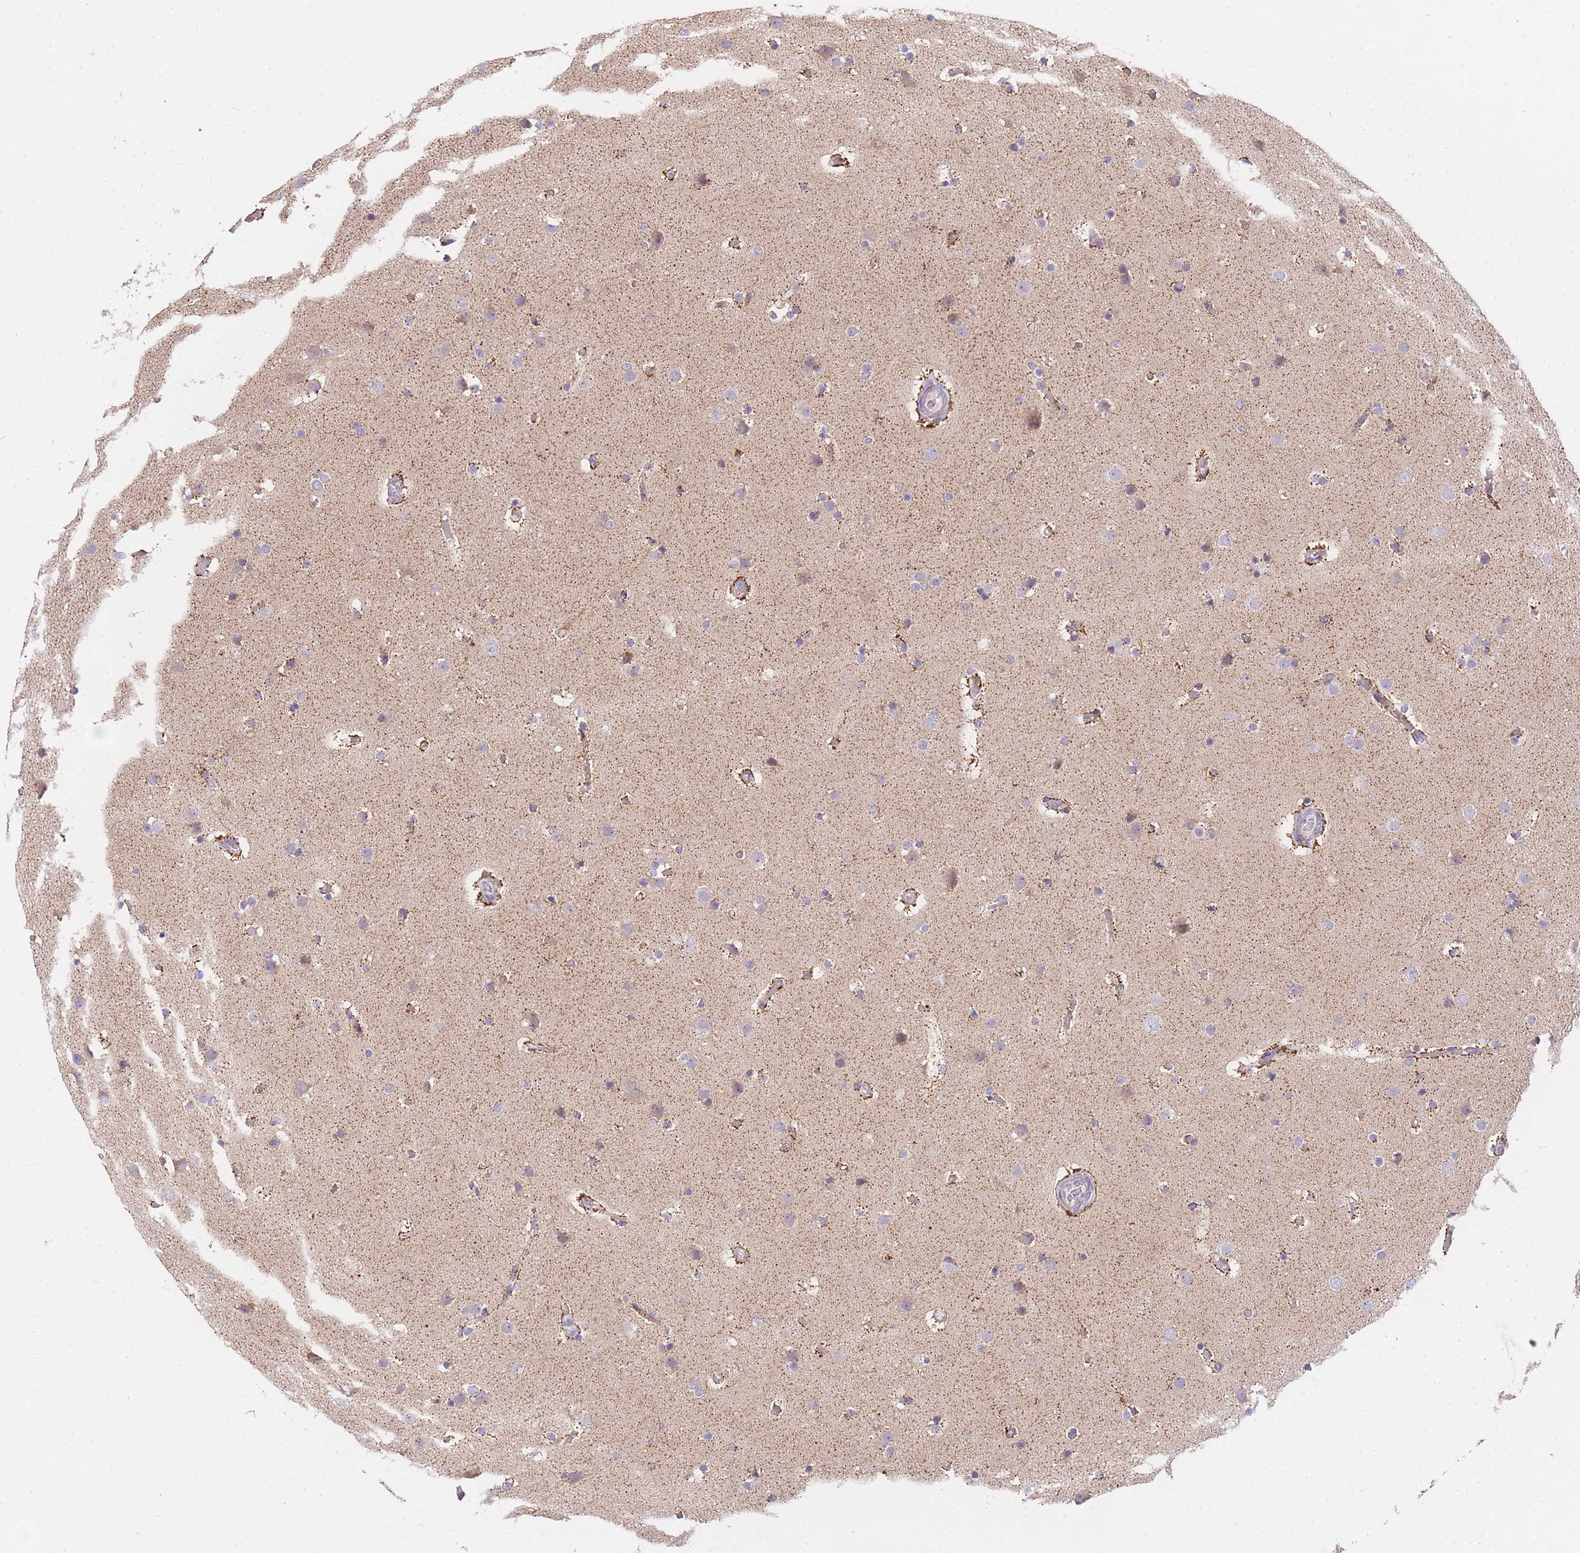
{"staining": {"intensity": "weak", "quantity": "<25%", "location": "cytoplasmic/membranous"}, "tissue": "glioma", "cell_type": "Tumor cells", "image_type": "cancer", "snomed": [{"axis": "morphology", "description": "Glioma, malignant, High grade"}, {"axis": "topography", "description": "Cerebral cortex"}], "caption": "Immunohistochemical staining of glioma shows no significant positivity in tumor cells.", "gene": "C2orf88", "patient": {"sex": "female", "age": 36}}